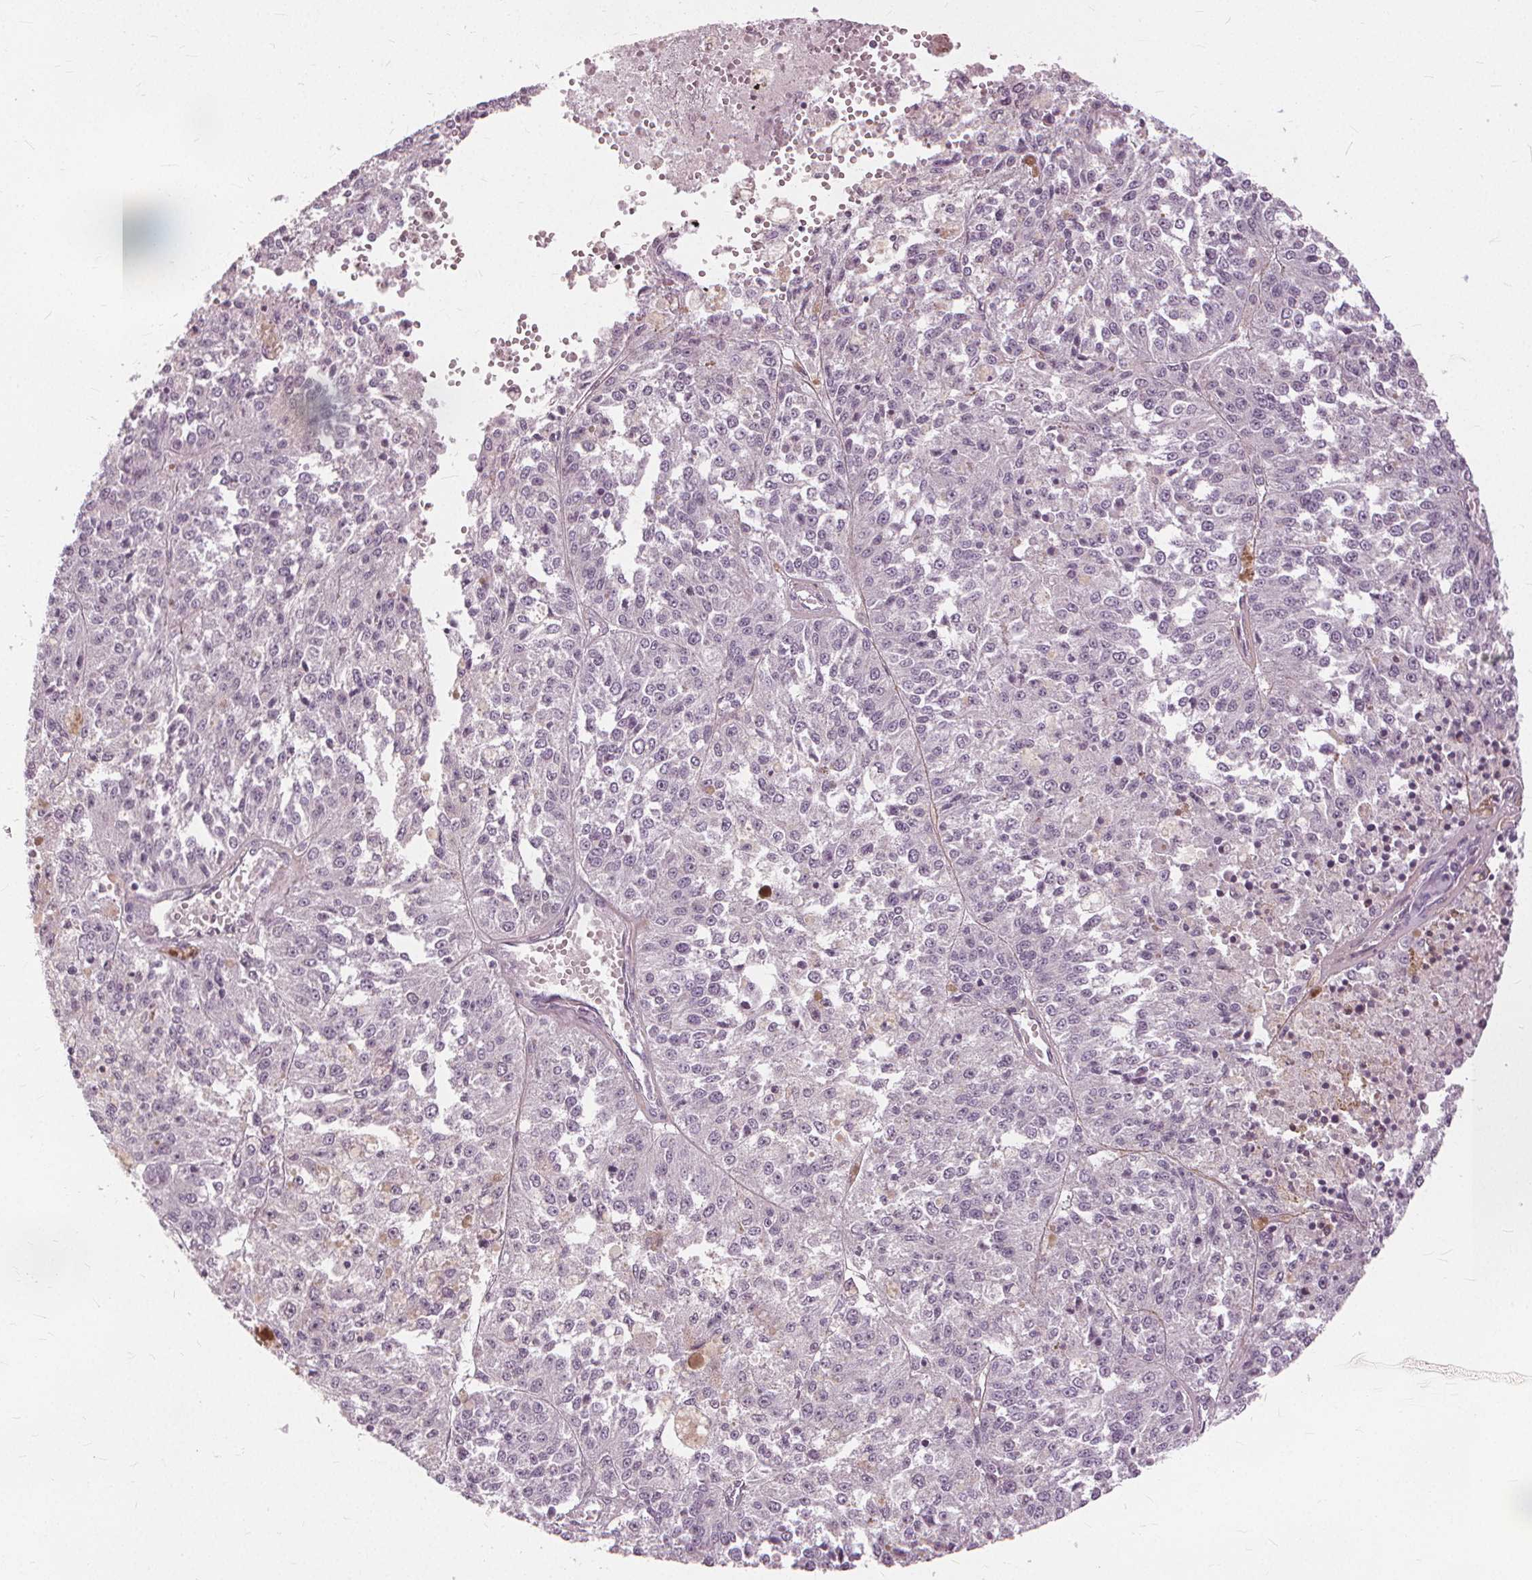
{"staining": {"intensity": "negative", "quantity": "none", "location": "none"}, "tissue": "melanoma", "cell_type": "Tumor cells", "image_type": "cancer", "snomed": [{"axis": "morphology", "description": "Malignant melanoma, Metastatic site"}, {"axis": "topography", "description": "Lymph node"}], "caption": "Immunohistochemical staining of malignant melanoma (metastatic site) exhibits no significant staining in tumor cells.", "gene": "SFTPD", "patient": {"sex": "female", "age": 64}}